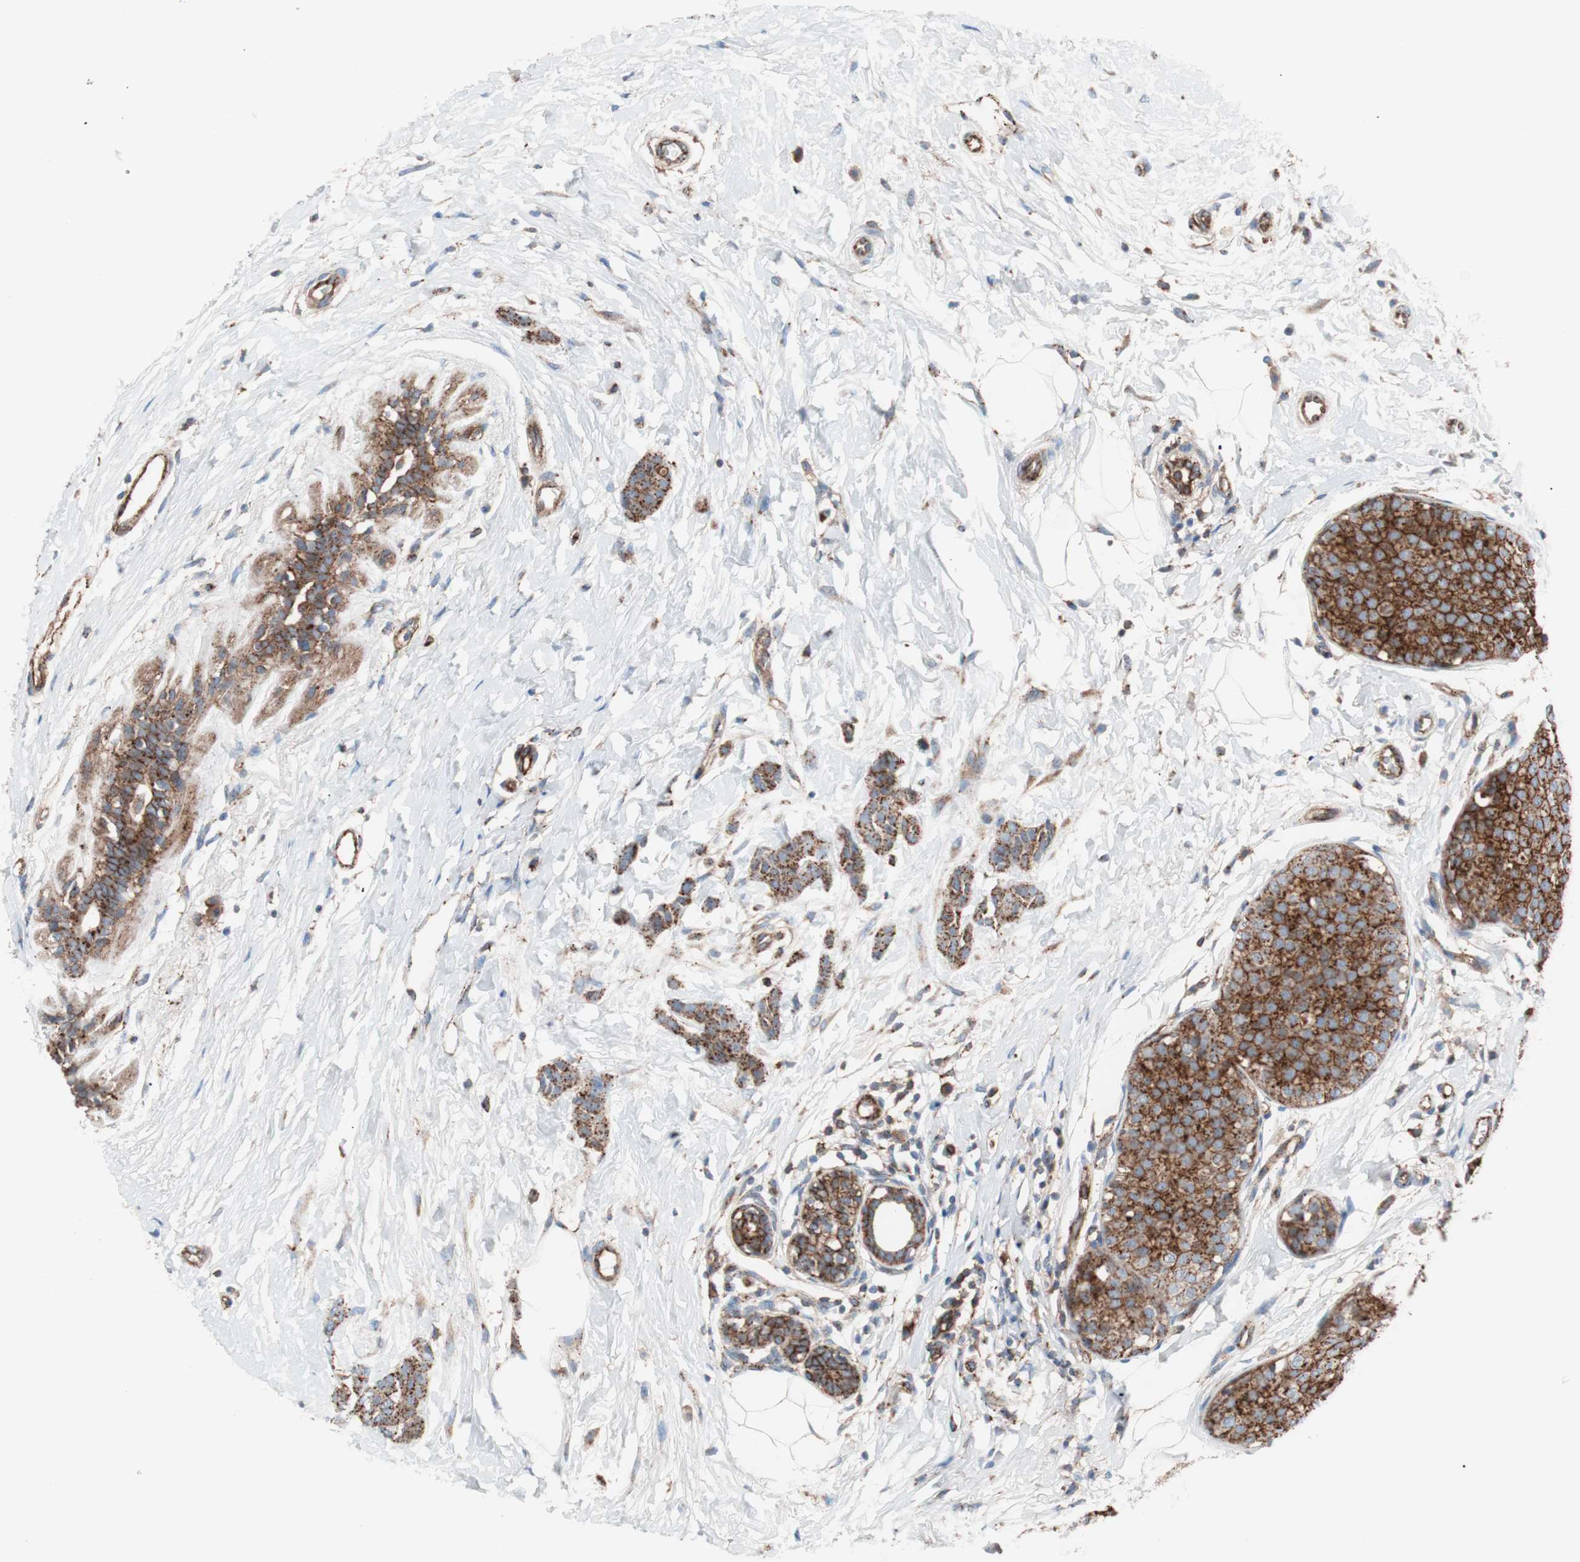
{"staining": {"intensity": "moderate", "quantity": ">75%", "location": "cytoplasmic/membranous"}, "tissue": "breast cancer", "cell_type": "Tumor cells", "image_type": "cancer", "snomed": [{"axis": "morphology", "description": "Lobular carcinoma, in situ"}, {"axis": "morphology", "description": "Lobular carcinoma"}, {"axis": "topography", "description": "Breast"}], "caption": "Immunohistochemical staining of breast lobular carcinoma reveals medium levels of moderate cytoplasmic/membranous staining in approximately >75% of tumor cells. (DAB IHC, brown staining for protein, blue staining for nuclei).", "gene": "FLOT2", "patient": {"sex": "female", "age": 41}}